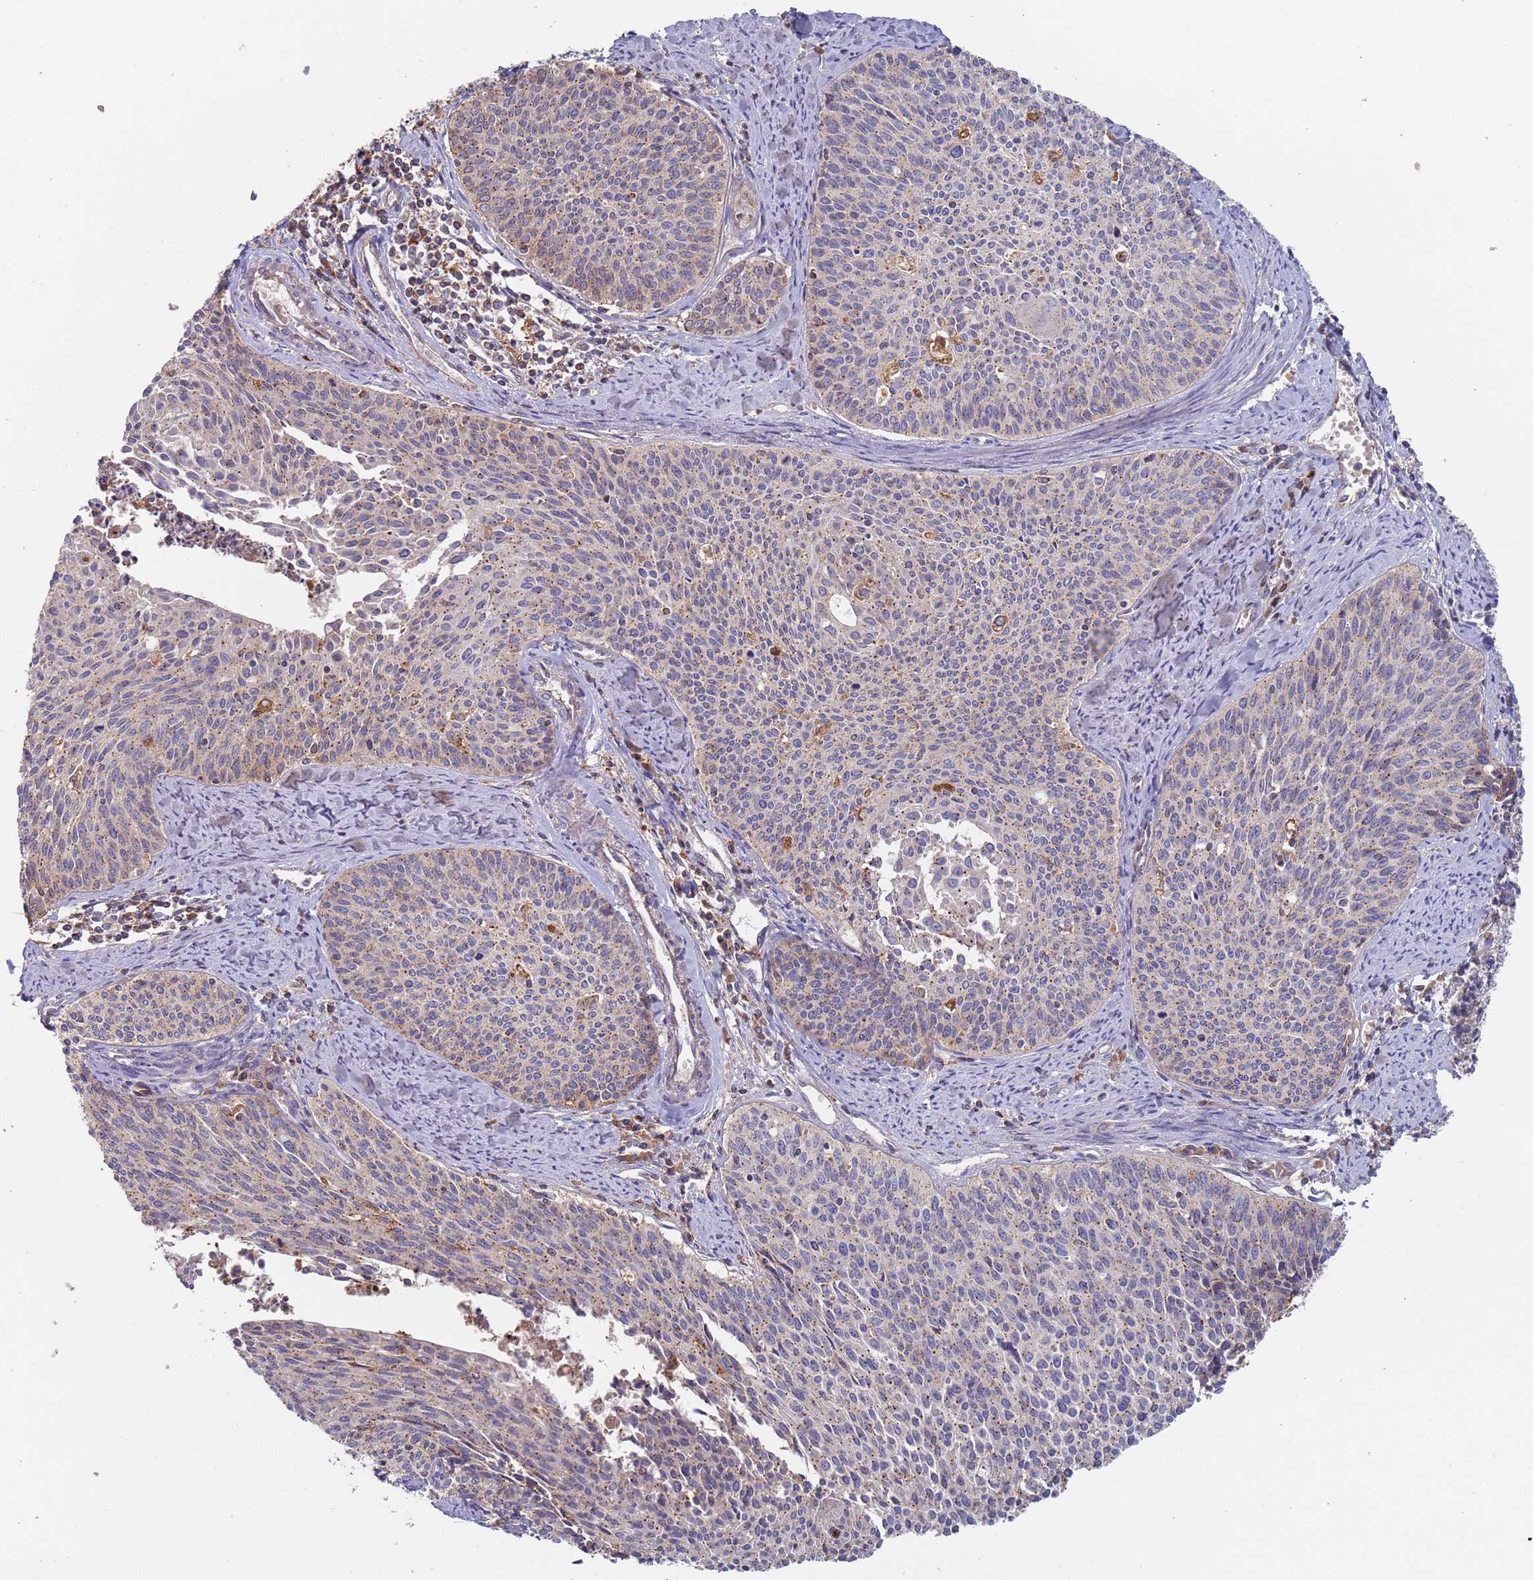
{"staining": {"intensity": "weak", "quantity": "25%-75%", "location": "cytoplasmic/membranous"}, "tissue": "cervical cancer", "cell_type": "Tumor cells", "image_type": "cancer", "snomed": [{"axis": "morphology", "description": "Squamous cell carcinoma, NOS"}, {"axis": "topography", "description": "Cervix"}], "caption": "Immunohistochemistry (IHC) histopathology image of neoplastic tissue: squamous cell carcinoma (cervical) stained using immunohistochemistry (IHC) shows low levels of weak protein expression localized specifically in the cytoplasmic/membranous of tumor cells, appearing as a cytoplasmic/membranous brown color.", "gene": "MALRD1", "patient": {"sex": "female", "age": 55}}